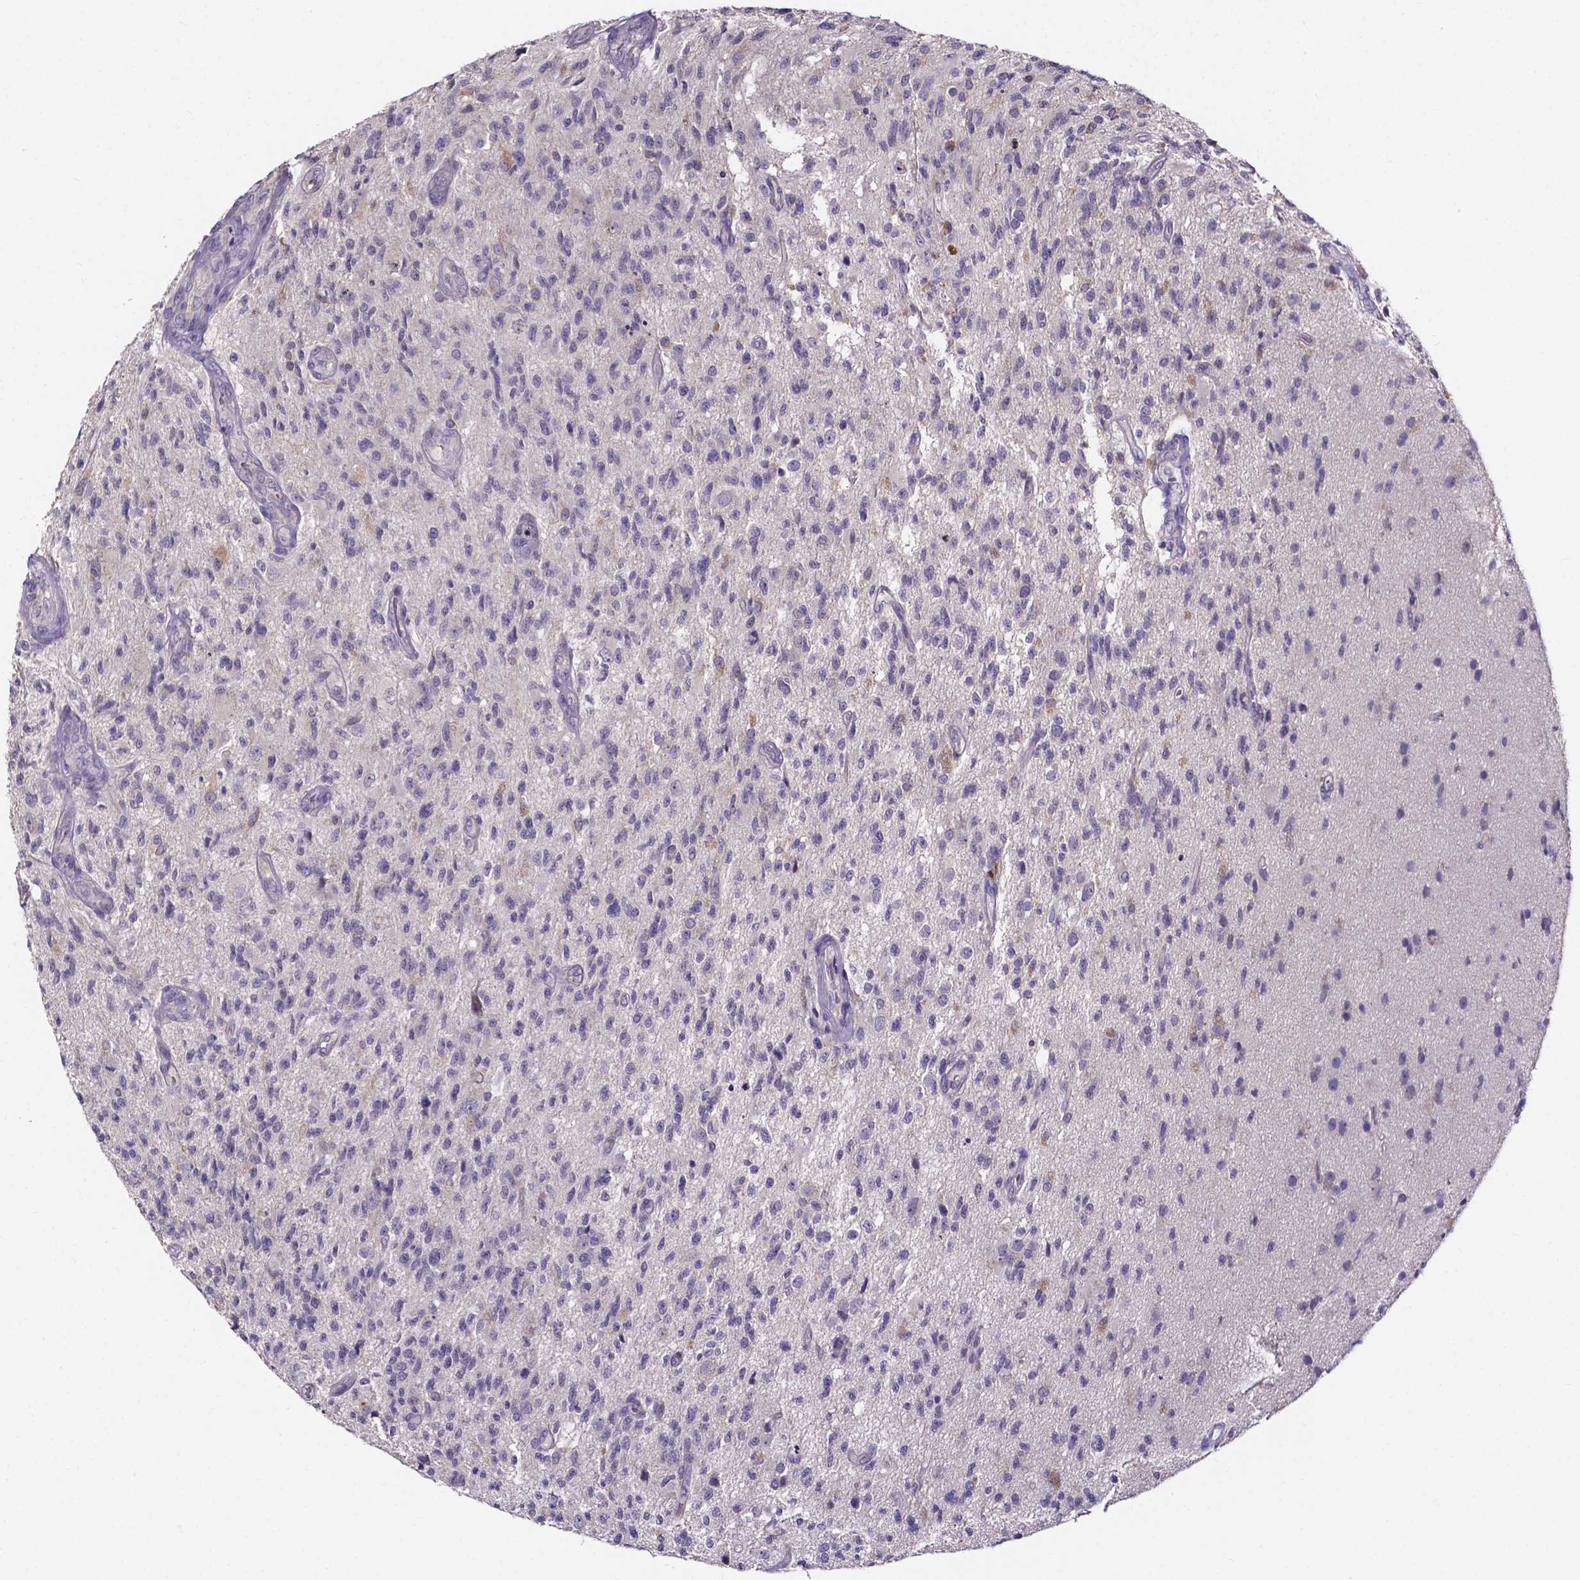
{"staining": {"intensity": "negative", "quantity": "none", "location": "none"}, "tissue": "glioma", "cell_type": "Tumor cells", "image_type": "cancer", "snomed": [{"axis": "morphology", "description": "Glioma, malignant, High grade"}, {"axis": "topography", "description": "Brain"}], "caption": "The micrograph exhibits no staining of tumor cells in high-grade glioma (malignant). (DAB (3,3'-diaminobenzidine) immunohistochemistry (IHC) visualized using brightfield microscopy, high magnification).", "gene": "SPOCD1", "patient": {"sex": "male", "age": 56}}